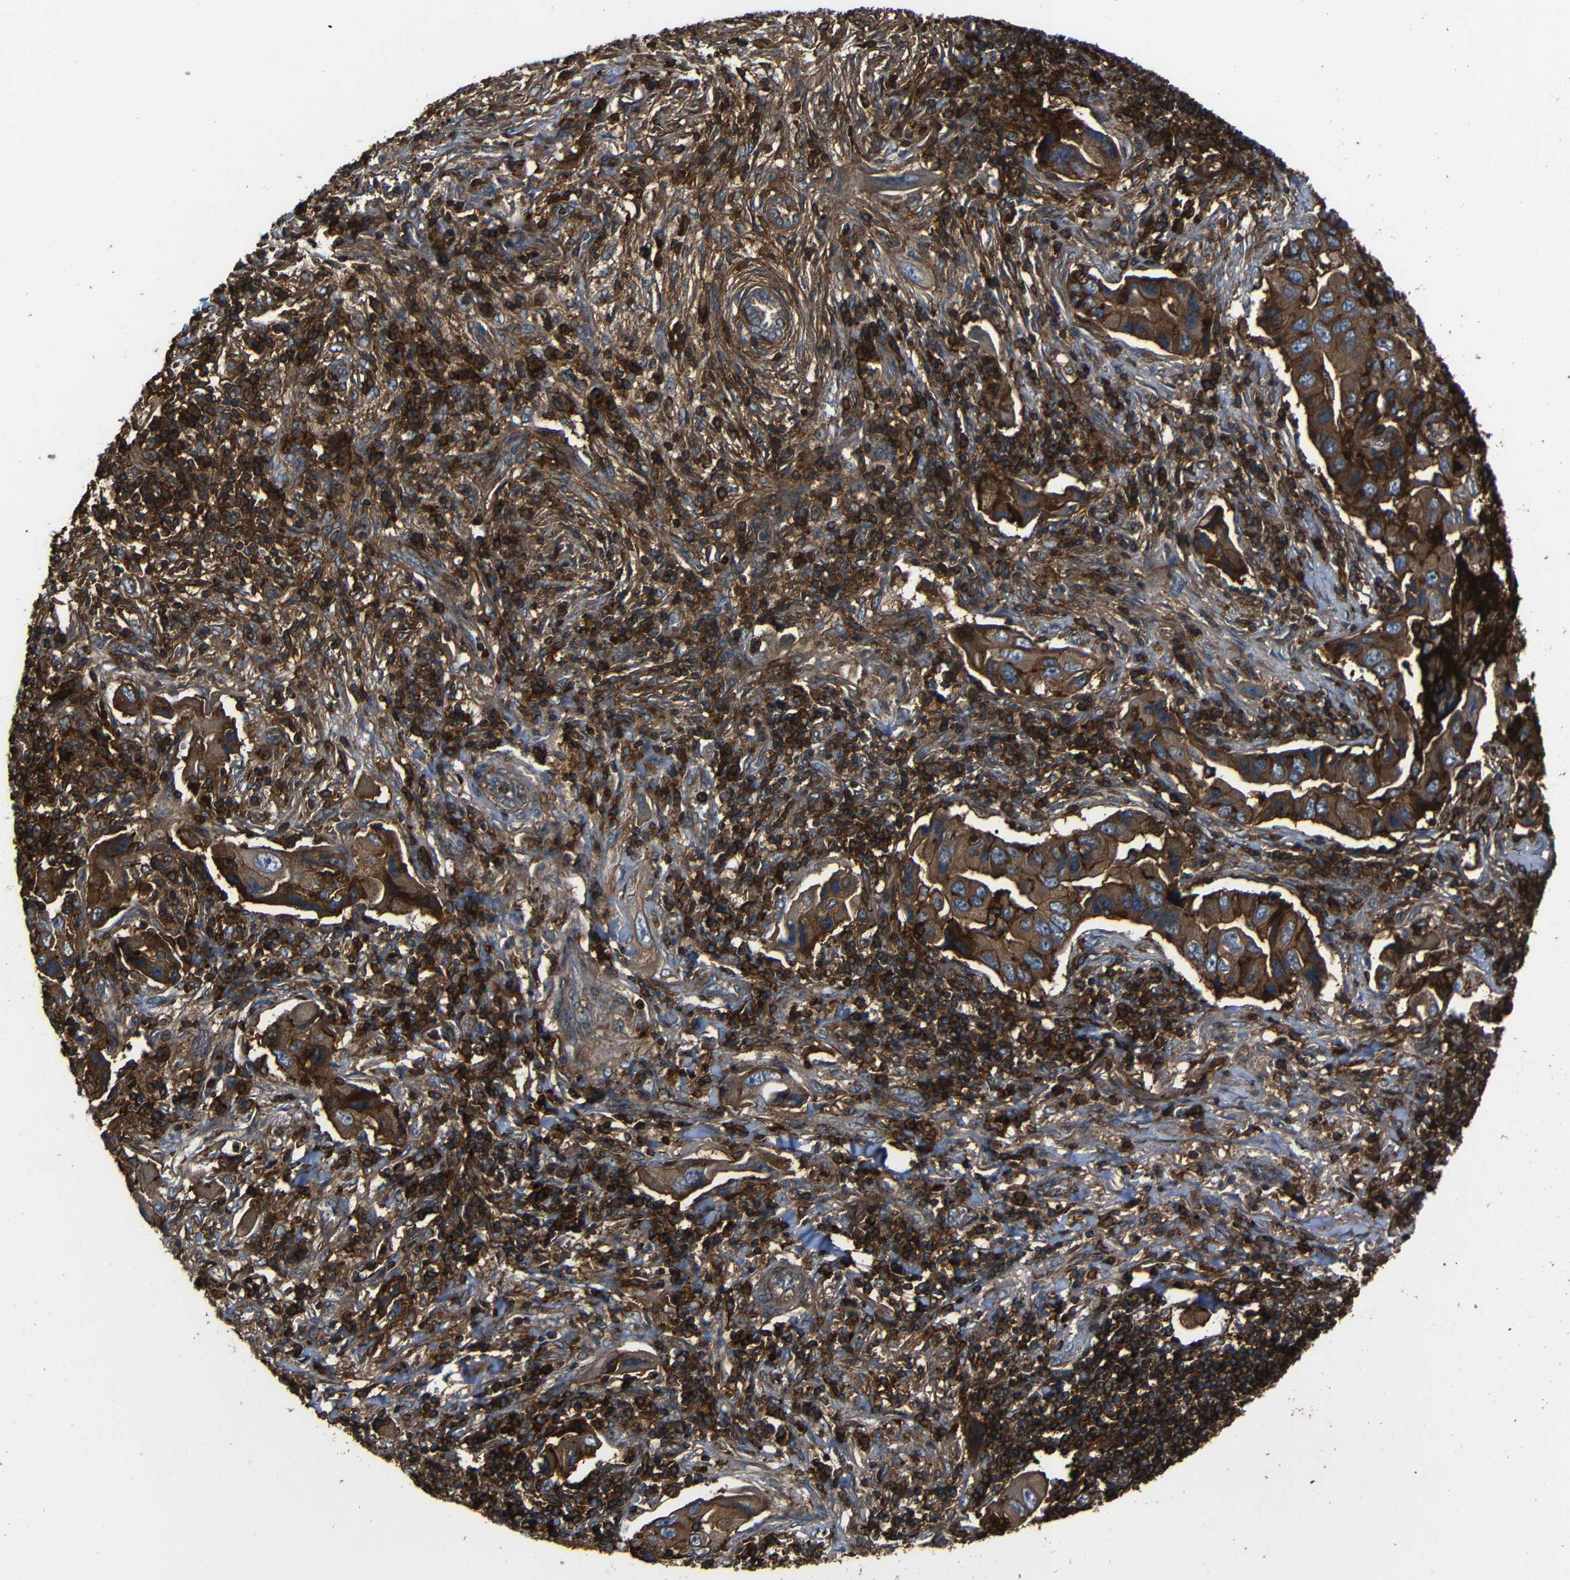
{"staining": {"intensity": "strong", "quantity": ">75%", "location": "cytoplasmic/membranous"}, "tissue": "lung cancer", "cell_type": "Tumor cells", "image_type": "cancer", "snomed": [{"axis": "morphology", "description": "Adenocarcinoma, NOS"}, {"axis": "topography", "description": "Lung"}], "caption": "IHC (DAB) staining of human adenocarcinoma (lung) demonstrates strong cytoplasmic/membranous protein expression in about >75% of tumor cells. (Brightfield microscopy of DAB IHC at high magnification).", "gene": "ADGRE5", "patient": {"sex": "female", "age": 65}}